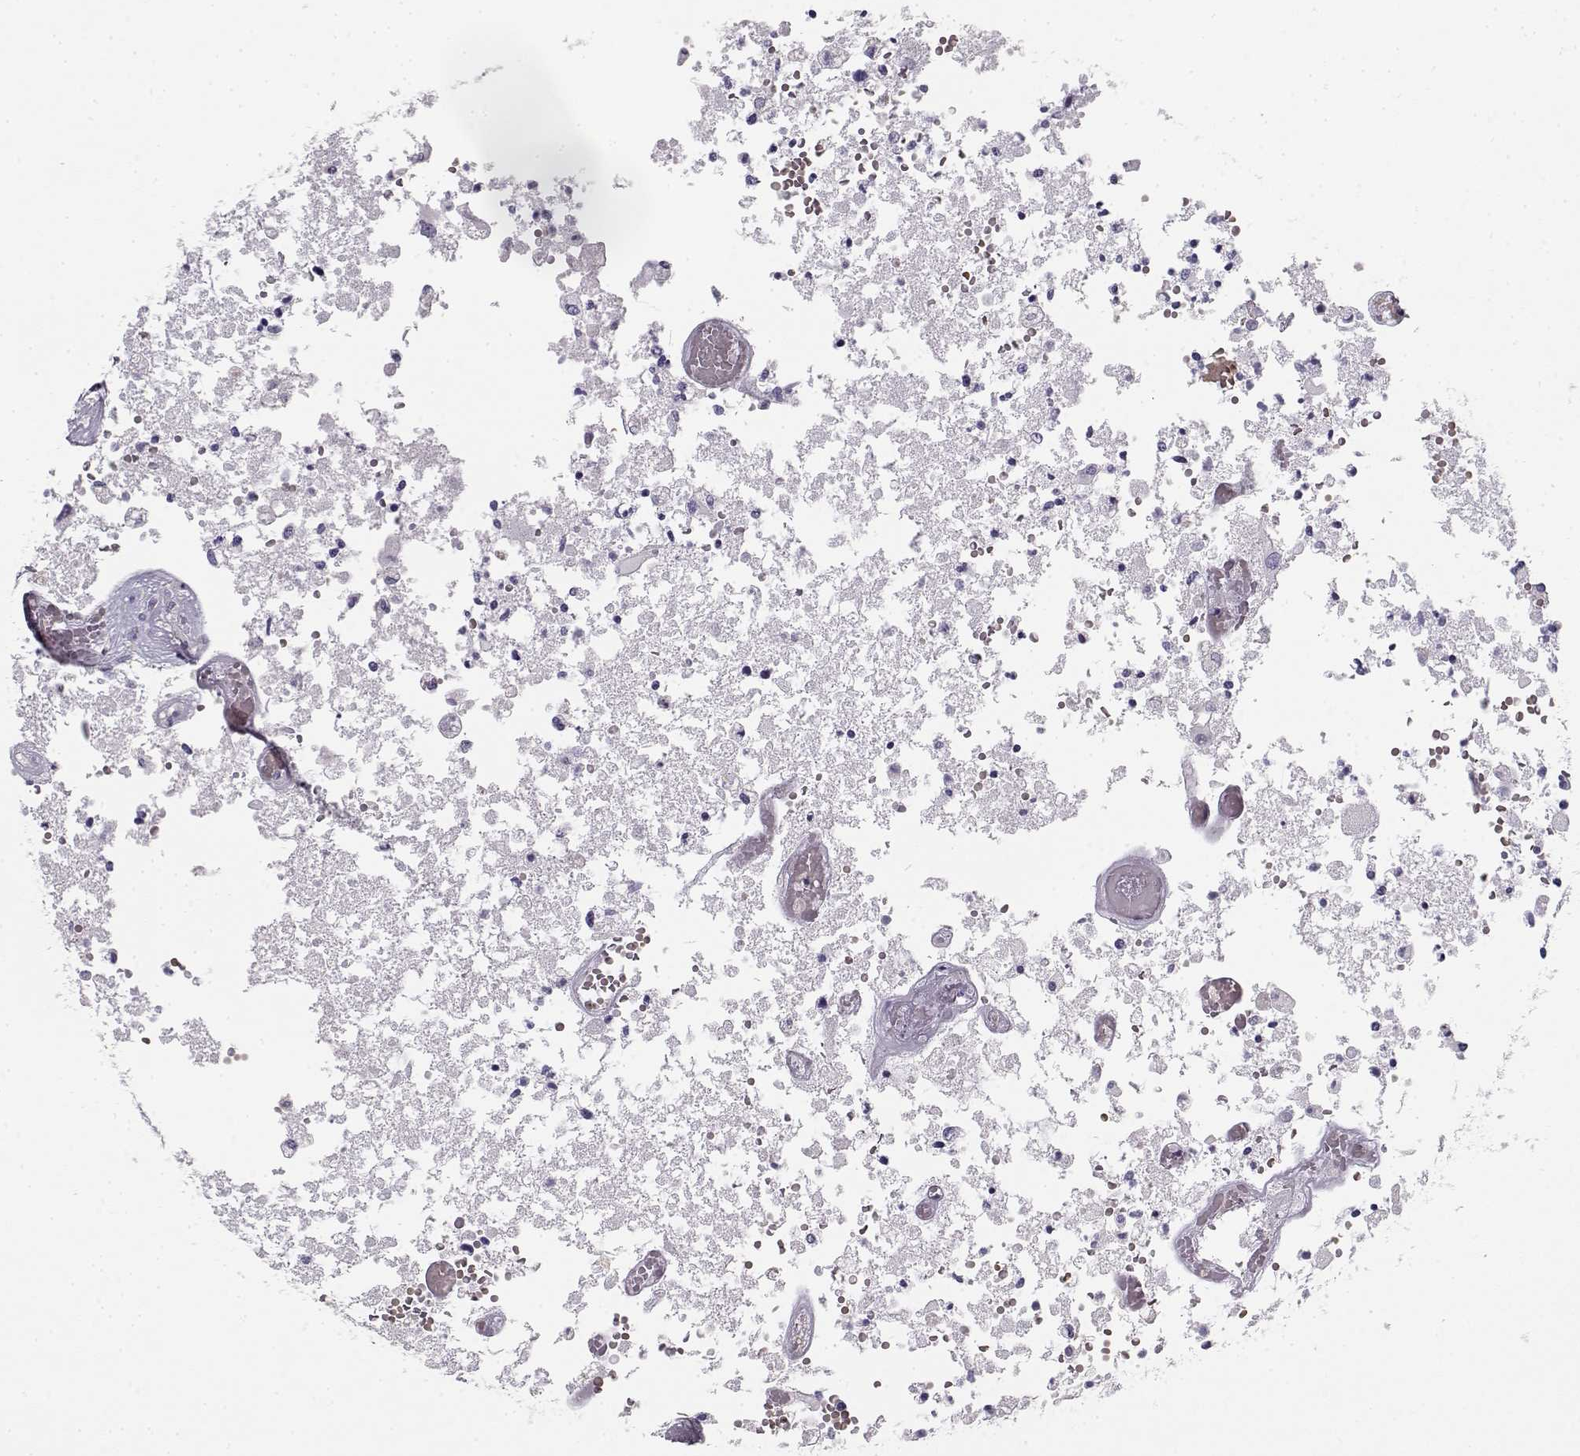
{"staining": {"intensity": "negative", "quantity": "none", "location": "none"}, "tissue": "glioma", "cell_type": "Tumor cells", "image_type": "cancer", "snomed": [{"axis": "morphology", "description": "Glioma, malignant, High grade"}, {"axis": "topography", "description": "Brain"}], "caption": "Glioma was stained to show a protein in brown. There is no significant positivity in tumor cells.", "gene": "MYO1A", "patient": {"sex": "female", "age": 63}}